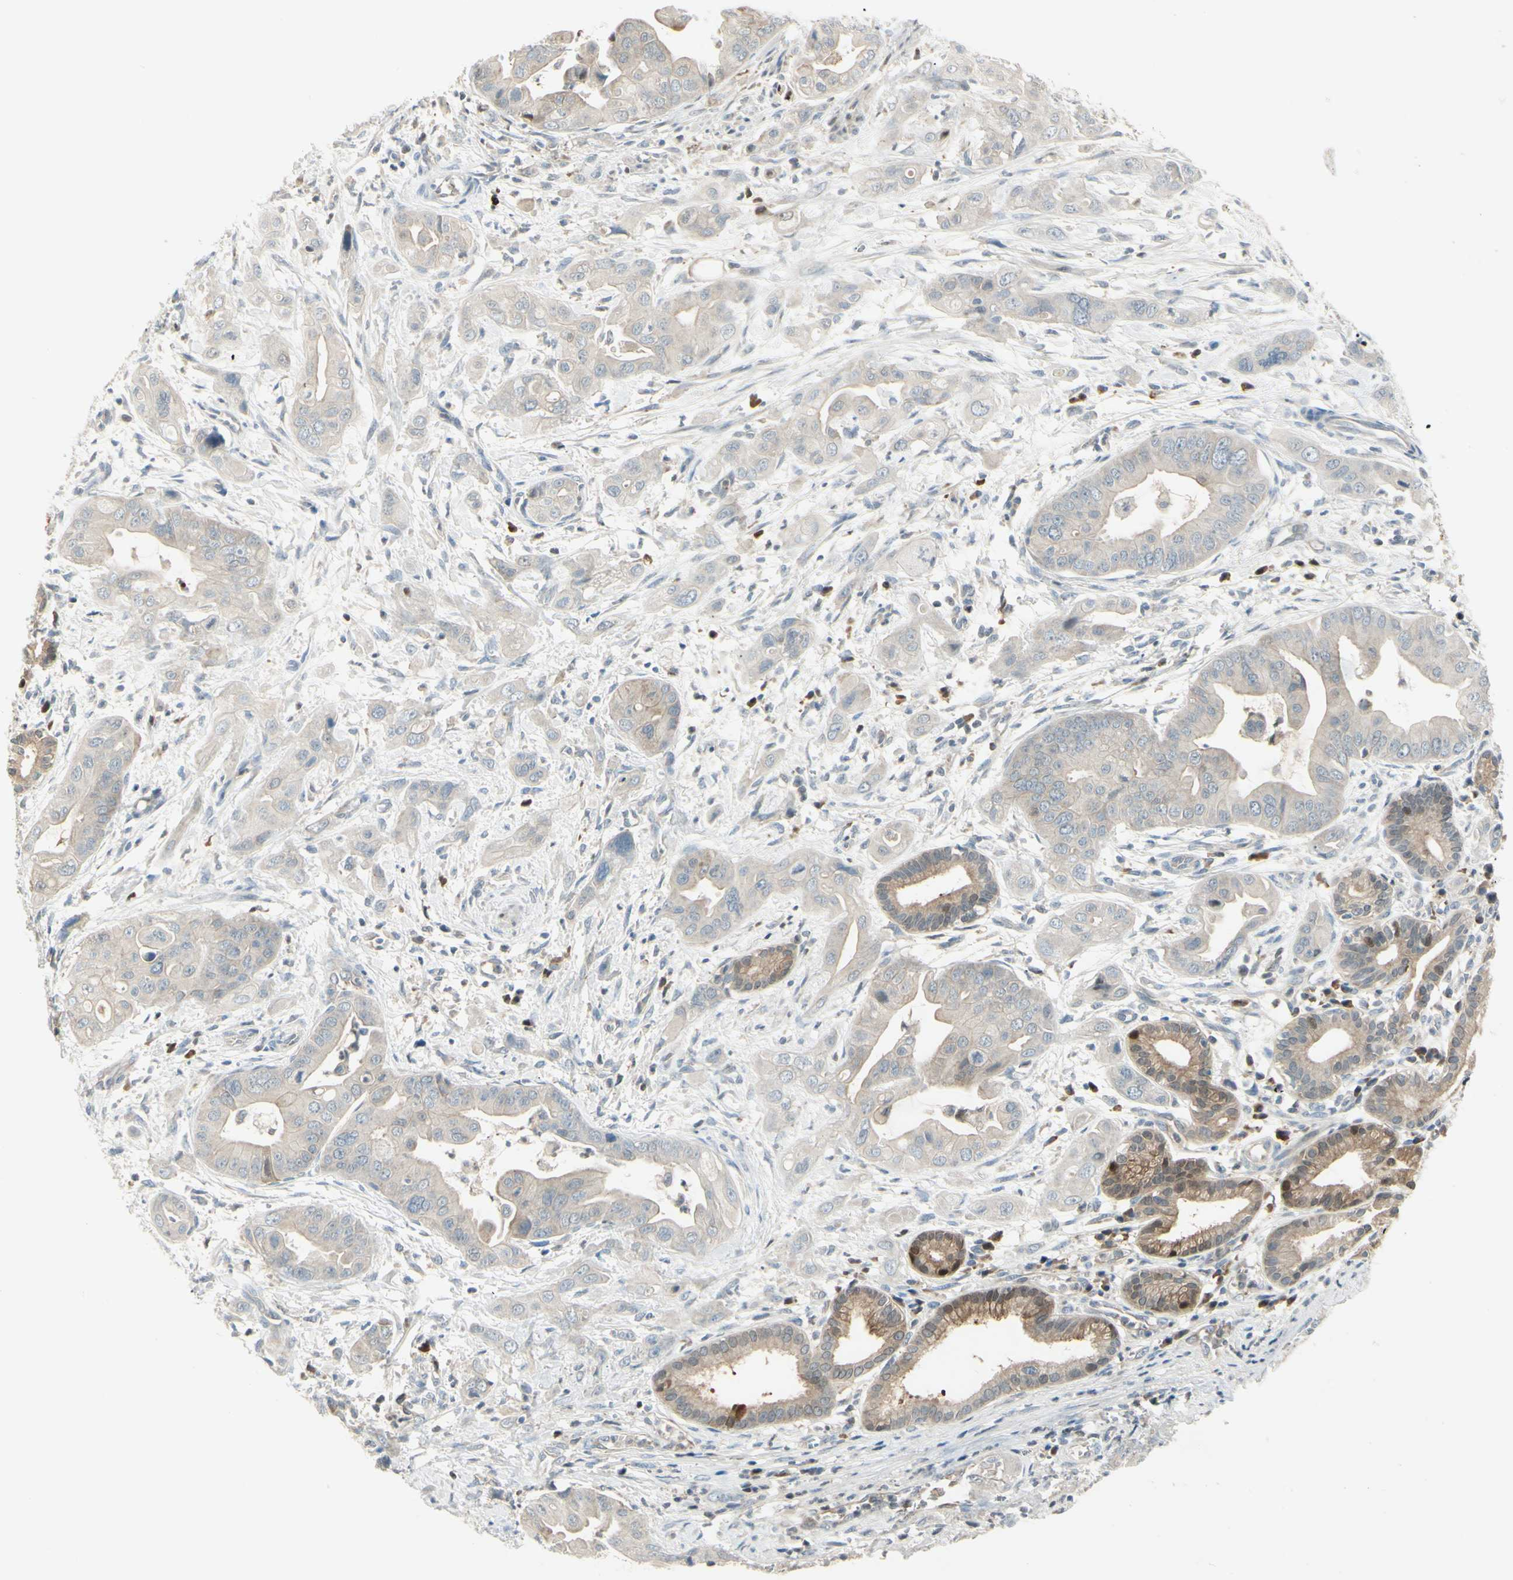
{"staining": {"intensity": "weak", "quantity": ">75%", "location": "cytoplasmic/membranous"}, "tissue": "pancreatic cancer", "cell_type": "Tumor cells", "image_type": "cancer", "snomed": [{"axis": "morphology", "description": "Adenocarcinoma, NOS"}, {"axis": "topography", "description": "Pancreas"}], "caption": "Immunohistochemistry (IHC) staining of pancreatic adenocarcinoma, which reveals low levels of weak cytoplasmic/membranous staining in approximately >75% of tumor cells indicating weak cytoplasmic/membranous protein expression. The staining was performed using DAB (3,3'-diaminobenzidine) (brown) for protein detection and nuclei were counterstained in hematoxylin (blue).", "gene": "C1orf159", "patient": {"sex": "female", "age": 75}}